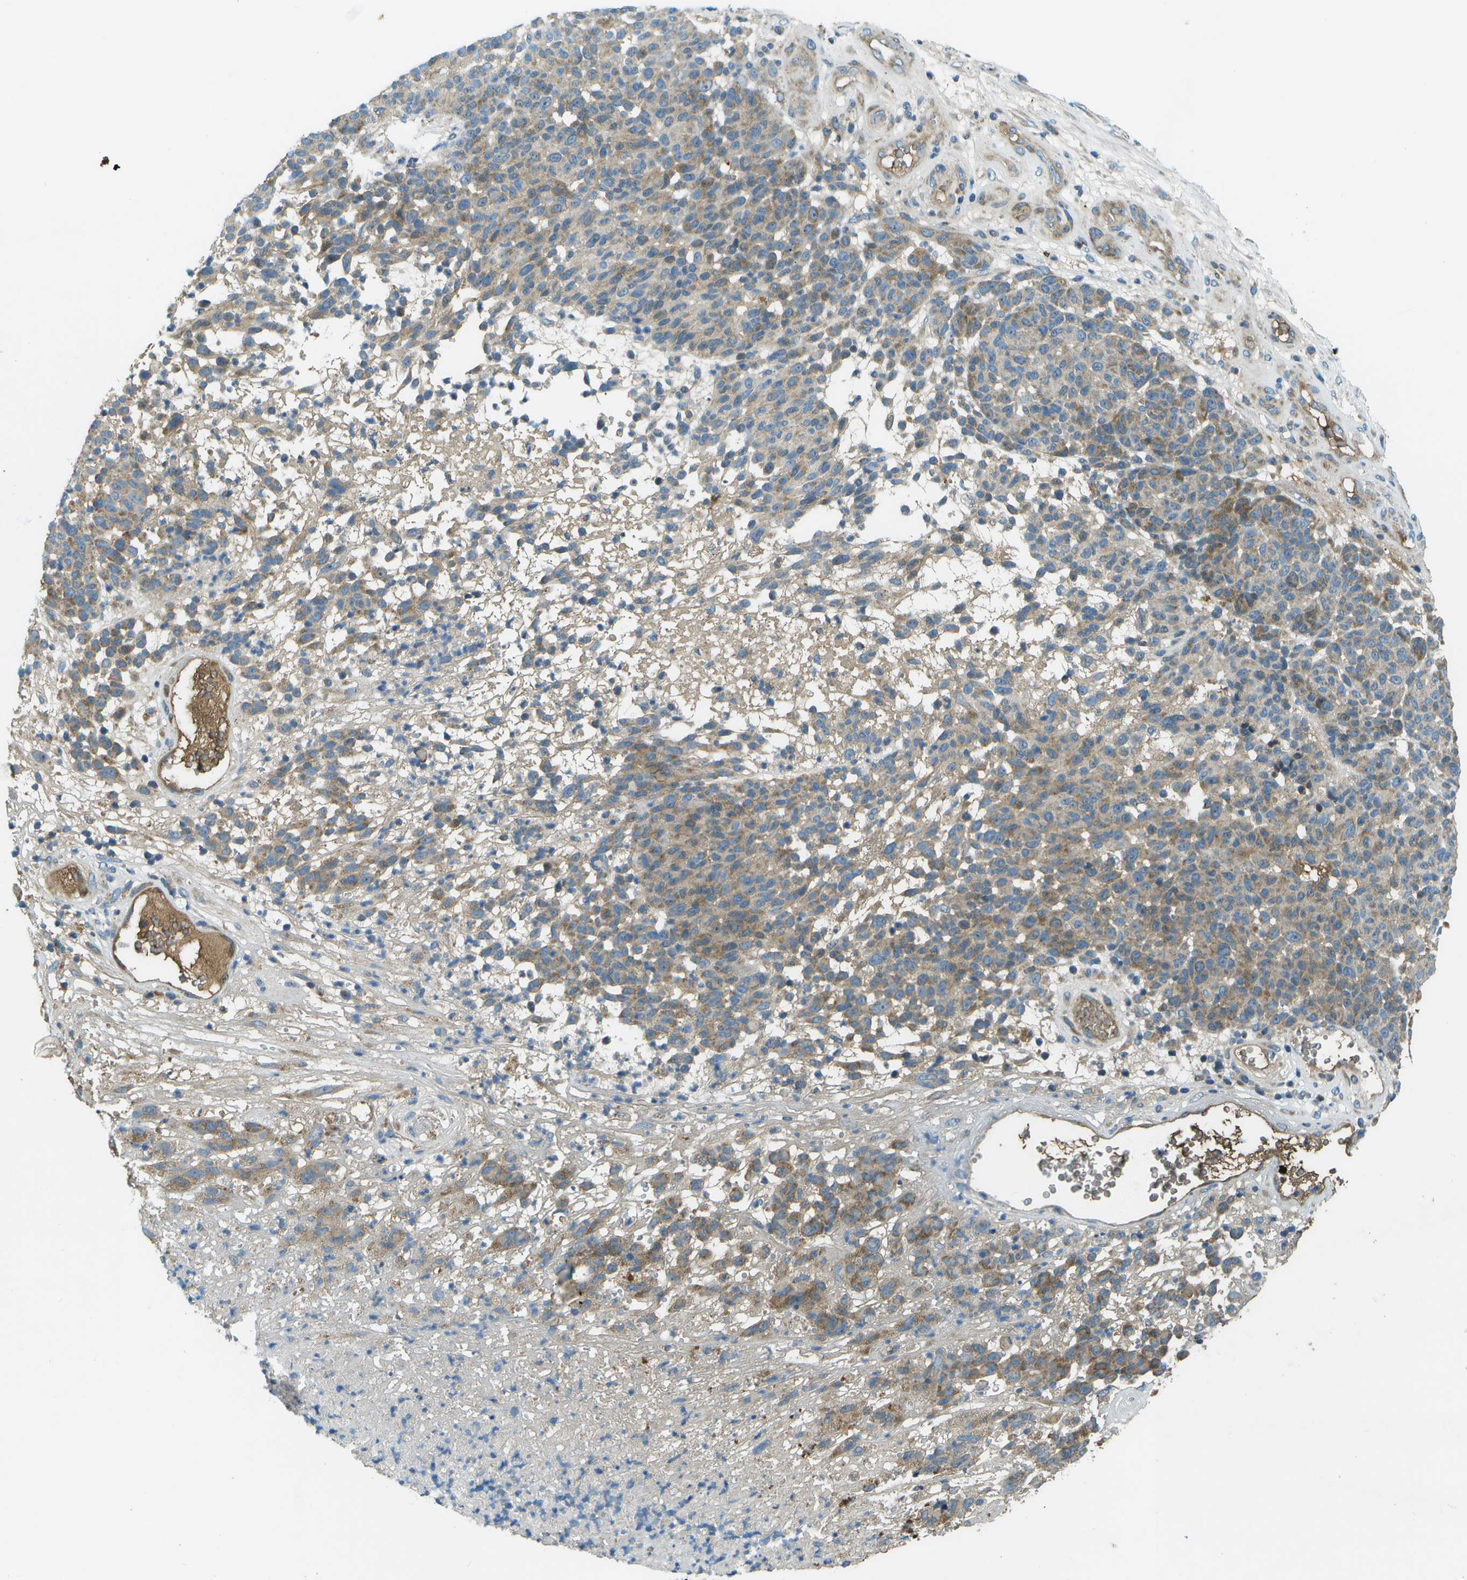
{"staining": {"intensity": "moderate", "quantity": "25%-75%", "location": "cytoplasmic/membranous"}, "tissue": "melanoma", "cell_type": "Tumor cells", "image_type": "cancer", "snomed": [{"axis": "morphology", "description": "Malignant melanoma, NOS"}, {"axis": "topography", "description": "Skin"}], "caption": "Immunohistochemistry (IHC) histopathology image of neoplastic tissue: malignant melanoma stained using immunohistochemistry displays medium levels of moderate protein expression localized specifically in the cytoplasmic/membranous of tumor cells, appearing as a cytoplasmic/membranous brown color.", "gene": "PXYLP1", "patient": {"sex": "male", "age": 59}}